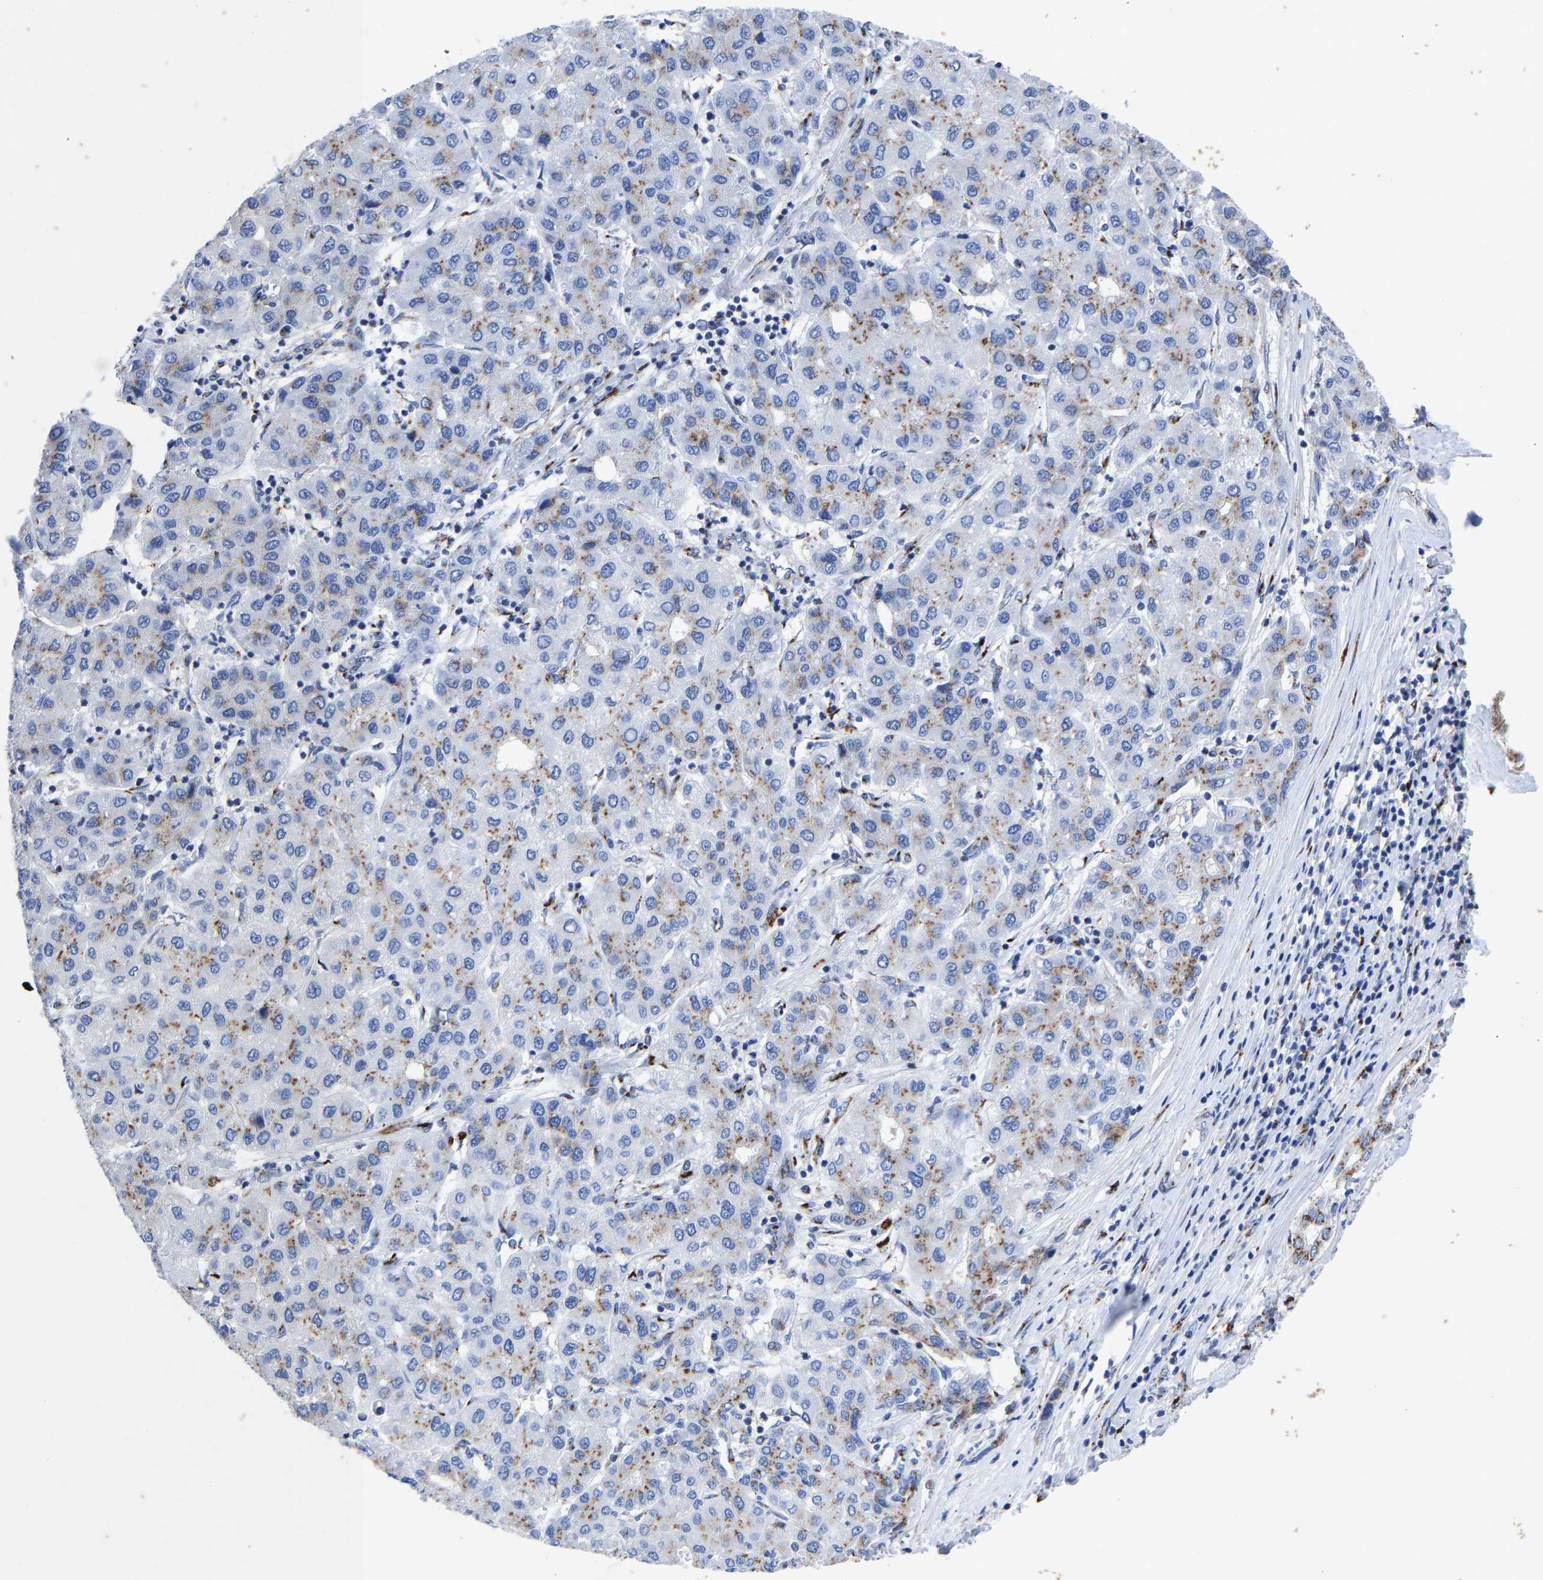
{"staining": {"intensity": "moderate", "quantity": "25%-75%", "location": "cytoplasmic/membranous"}, "tissue": "liver cancer", "cell_type": "Tumor cells", "image_type": "cancer", "snomed": [{"axis": "morphology", "description": "Carcinoma, Hepatocellular, NOS"}, {"axis": "topography", "description": "Liver"}], "caption": "Immunohistochemistry (IHC) of liver cancer shows medium levels of moderate cytoplasmic/membranous positivity in about 25%-75% of tumor cells.", "gene": "TMEM87A", "patient": {"sex": "male", "age": 65}}